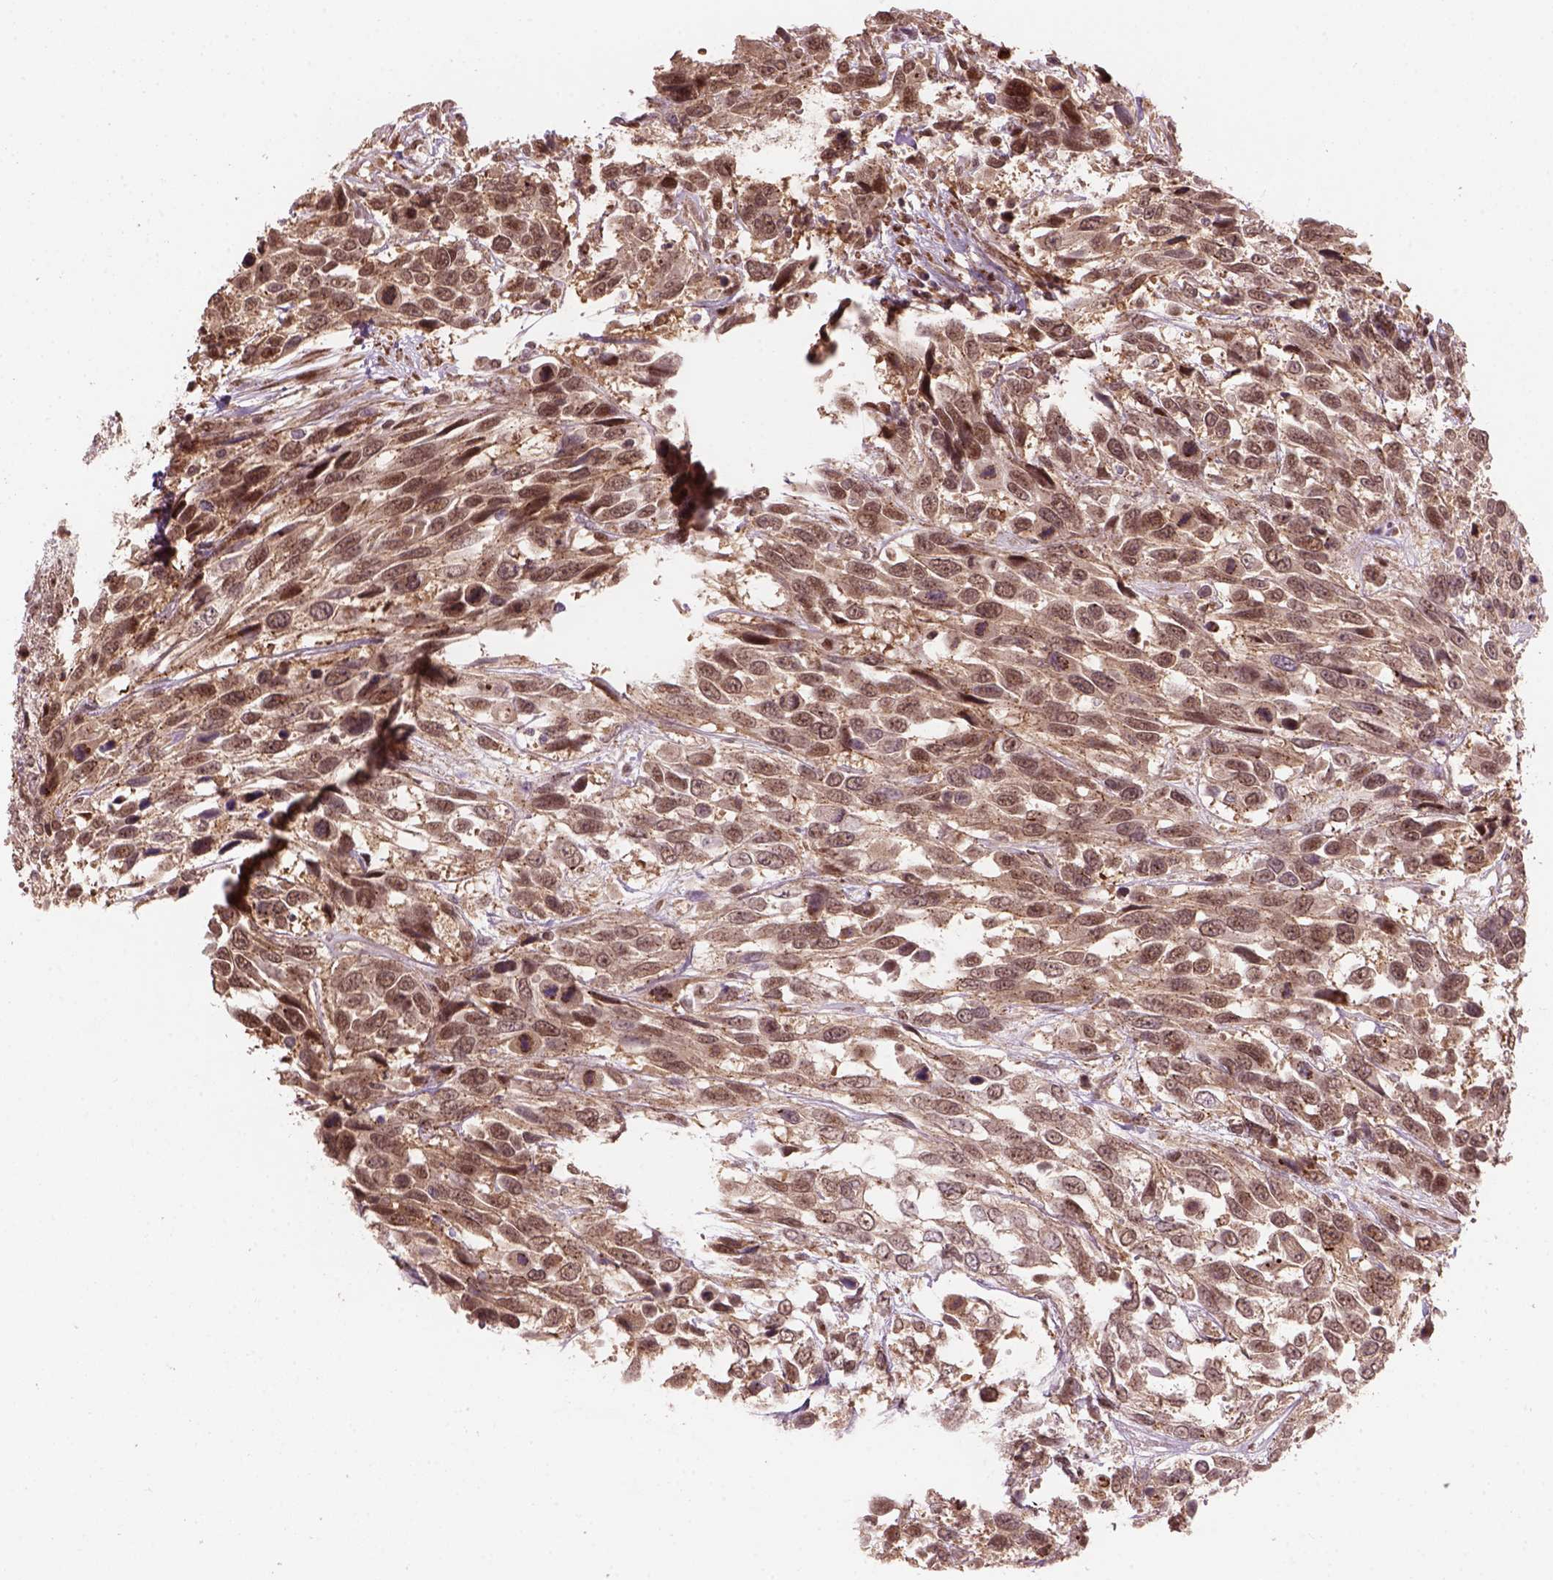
{"staining": {"intensity": "moderate", "quantity": "25%-75%", "location": "cytoplasmic/membranous,nuclear"}, "tissue": "urothelial cancer", "cell_type": "Tumor cells", "image_type": "cancer", "snomed": [{"axis": "morphology", "description": "Urothelial carcinoma, High grade"}, {"axis": "topography", "description": "Urinary bladder"}], "caption": "Immunohistochemistry image of urothelial cancer stained for a protein (brown), which displays medium levels of moderate cytoplasmic/membranous and nuclear expression in approximately 25%-75% of tumor cells.", "gene": "PSMD11", "patient": {"sex": "female", "age": 70}}